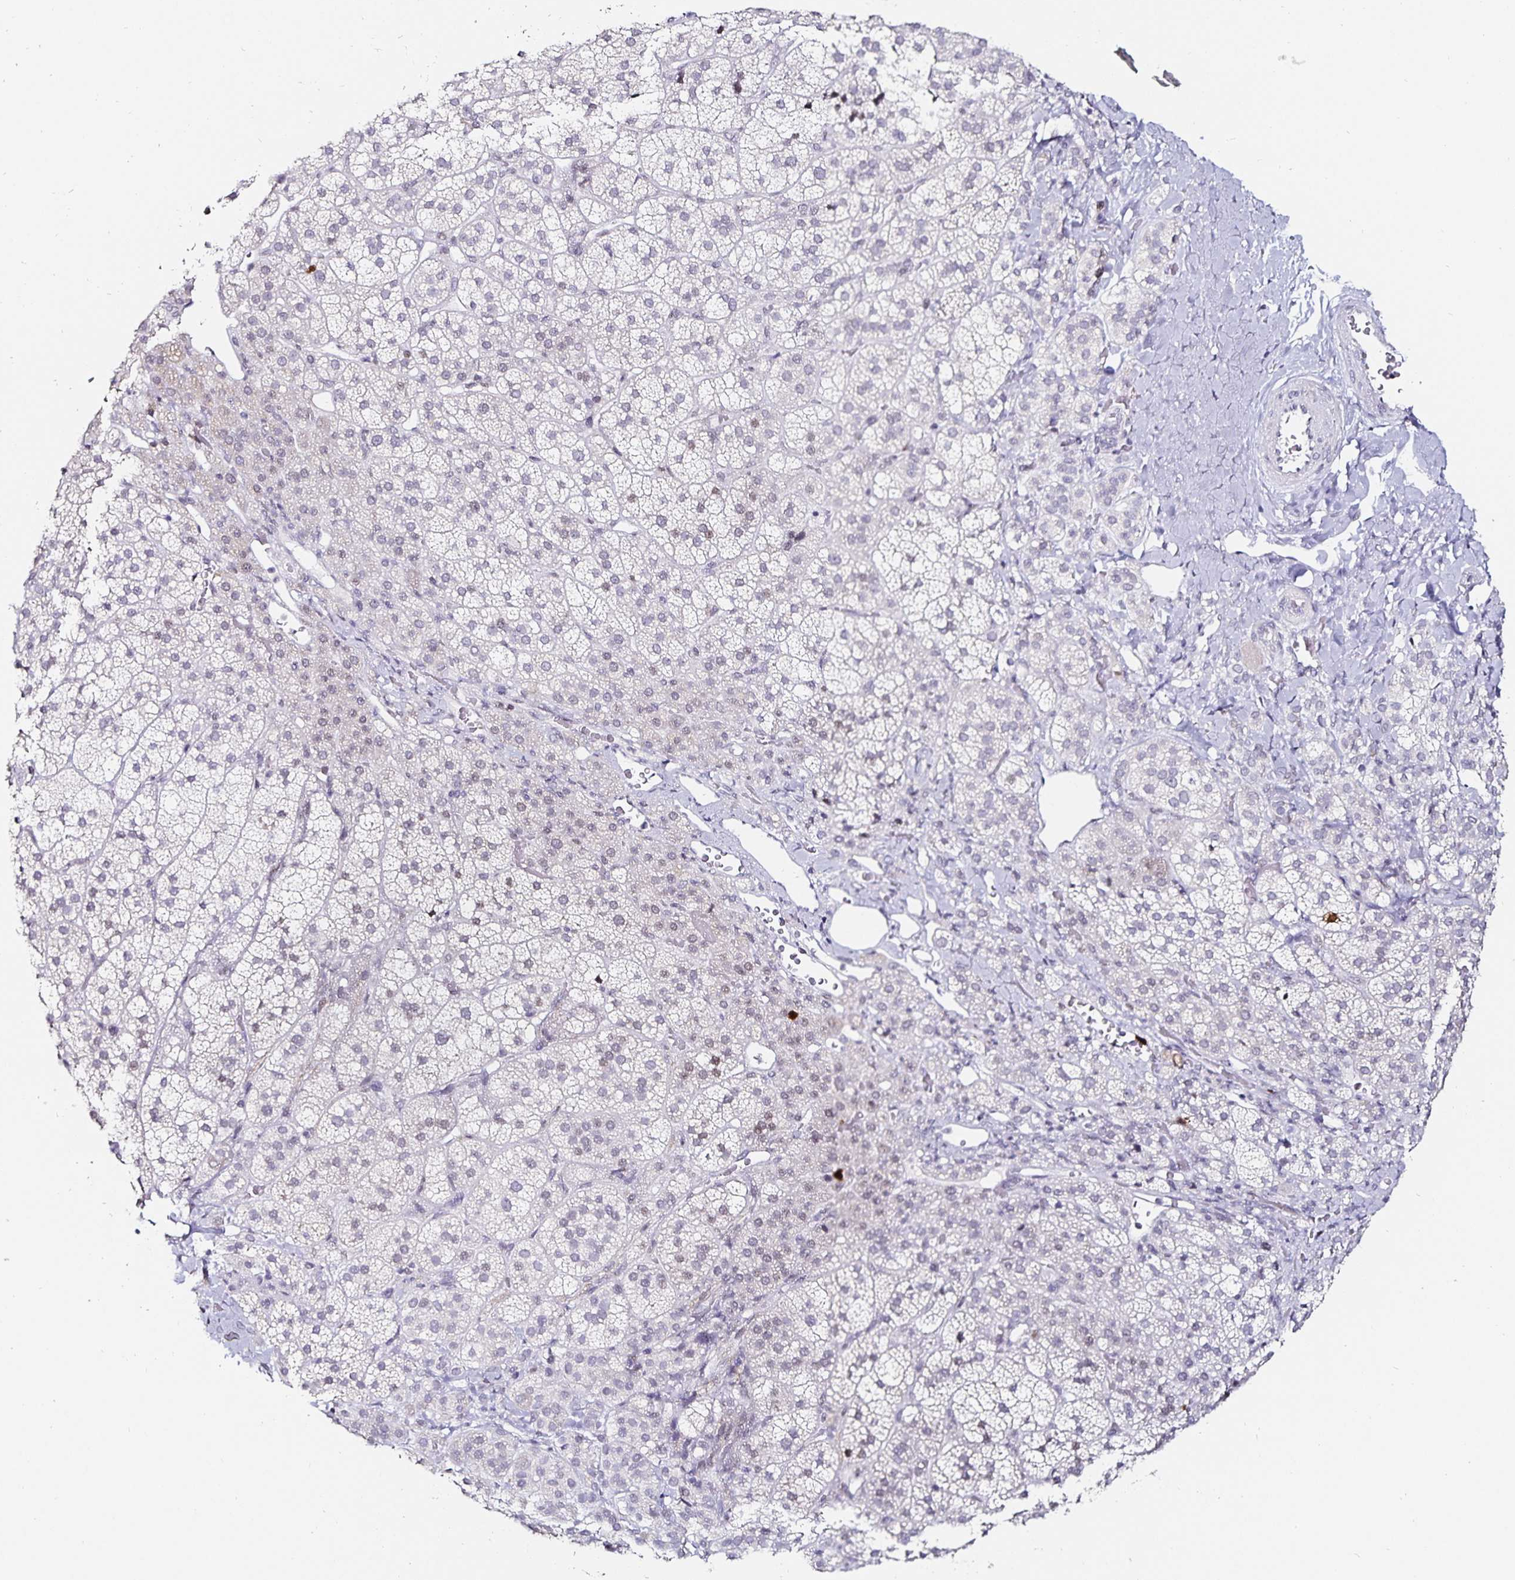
{"staining": {"intensity": "negative", "quantity": "none", "location": "none"}, "tissue": "adrenal gland", "cell_type": "Glandular cells", "image_type": "normal", "snomed": [{"axis": "morphology", "description": "Normal tissue, NOS"}, {"axis": "topography", "description": "Adrenal gland"}], "caption": "Immunohistochemistry photomicrograph of benign adrenal gland stained for a protein (brown), which reveals no staining in glandular cells. (IHC, brightfield microscopy, high magnification).", "gene": "ANLN", "patient": {"sex": "female", "age": 60}}